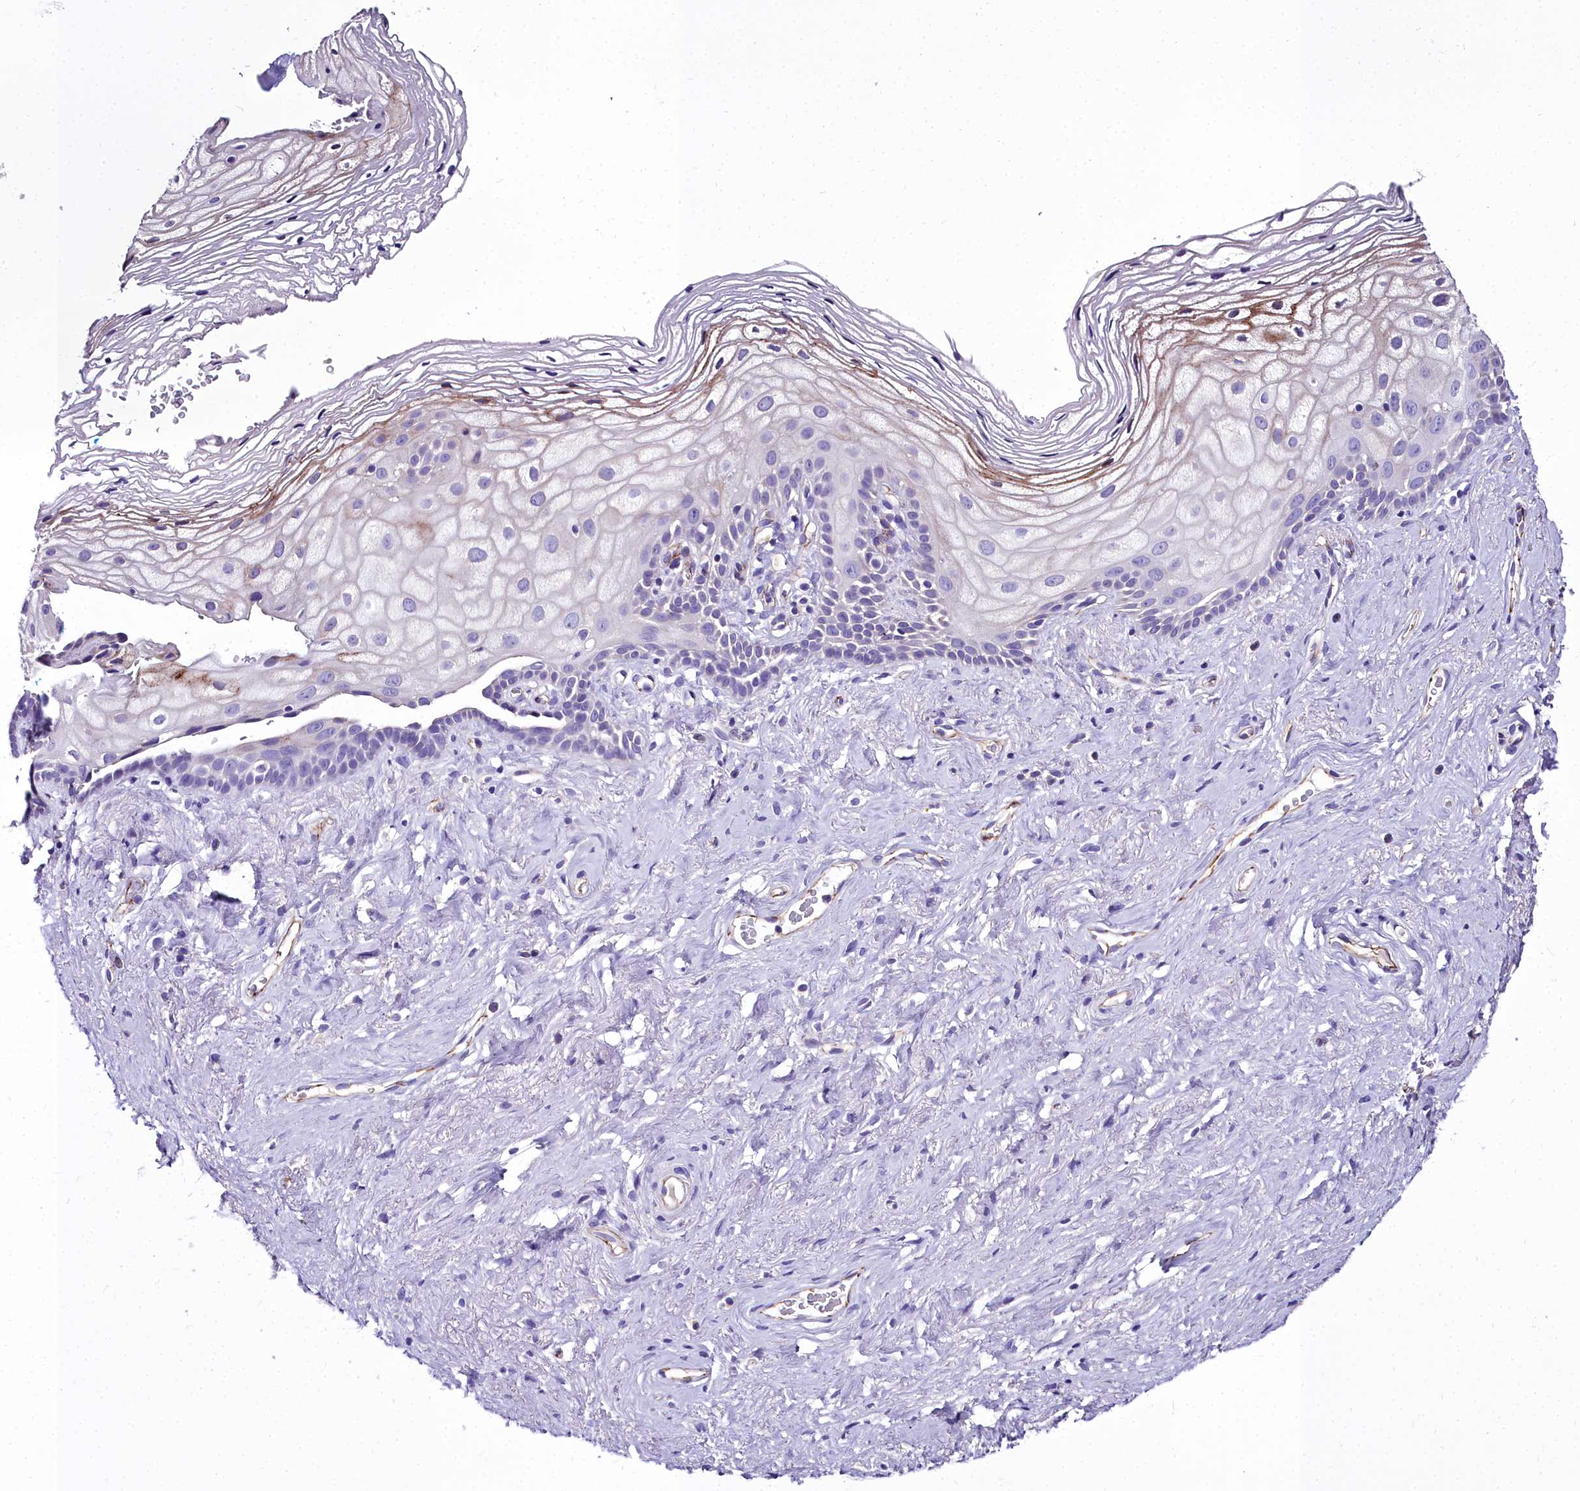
{"staining": {"intensity": "moderate", "quantity": "<25%", "location": "cytoplasmic/membranous"}, "tissue": "vagina", "cell_type": "Squamous epithelial cells", "image_type": "normal", "snomed": [{"axis": "morphology", "description": "Normal tissue, NOS"}, {"axis": "morphology", "description": "Adenocarcinoma, NOS"}, {"axis": "topography", "description": "Rectum"}, {"axis": "topography", "description": "Vagina"}], "caption": "Unremarkable vagina was stained to show a protein in brown. There is low levels of moderate cytoplasmic/membranous positivity in approximately <25% of squamous epithelial cells.", "gene": "MS4A18", "patient": {"sex": "female", "age": 71}}